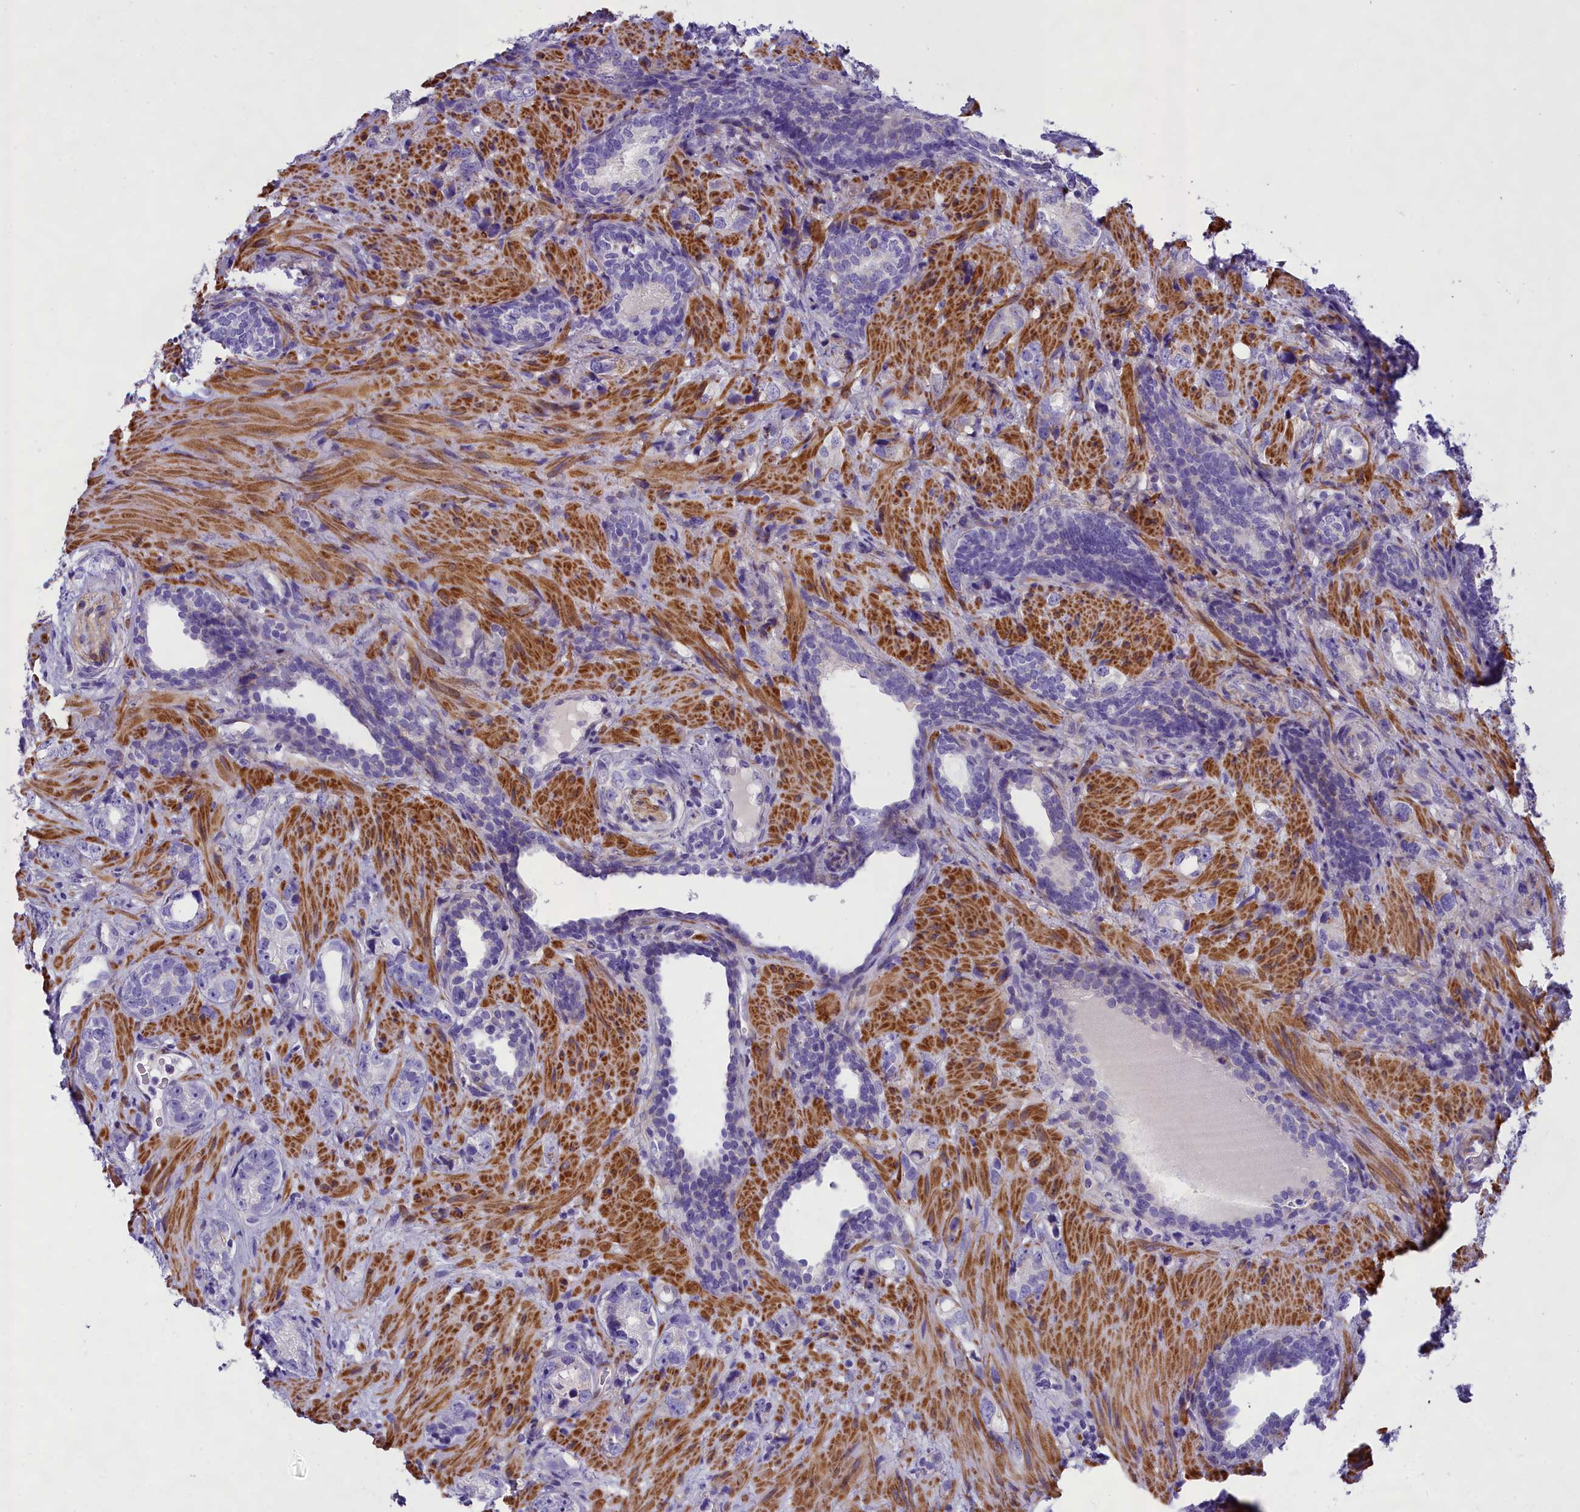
{"staining": {"intensity": "negative", "quantity": "none", "location": "none"}, "tissue": "prostate cancer", "cell_type": "Tumor cells", "image_type": "cancer", "snomed": [{"axis": "morphology", "description": "Adenocarcinoma, High grade"}, {"axis": "topography", "description": "Prostate"}], "caption": "Histopathology image shows no significant protein expression in tumor cells of prostate cancer (adenocarcinoma (high-grade)).", "gene": "GFRA1", "patient": {"sex": "male", "age": 63}}